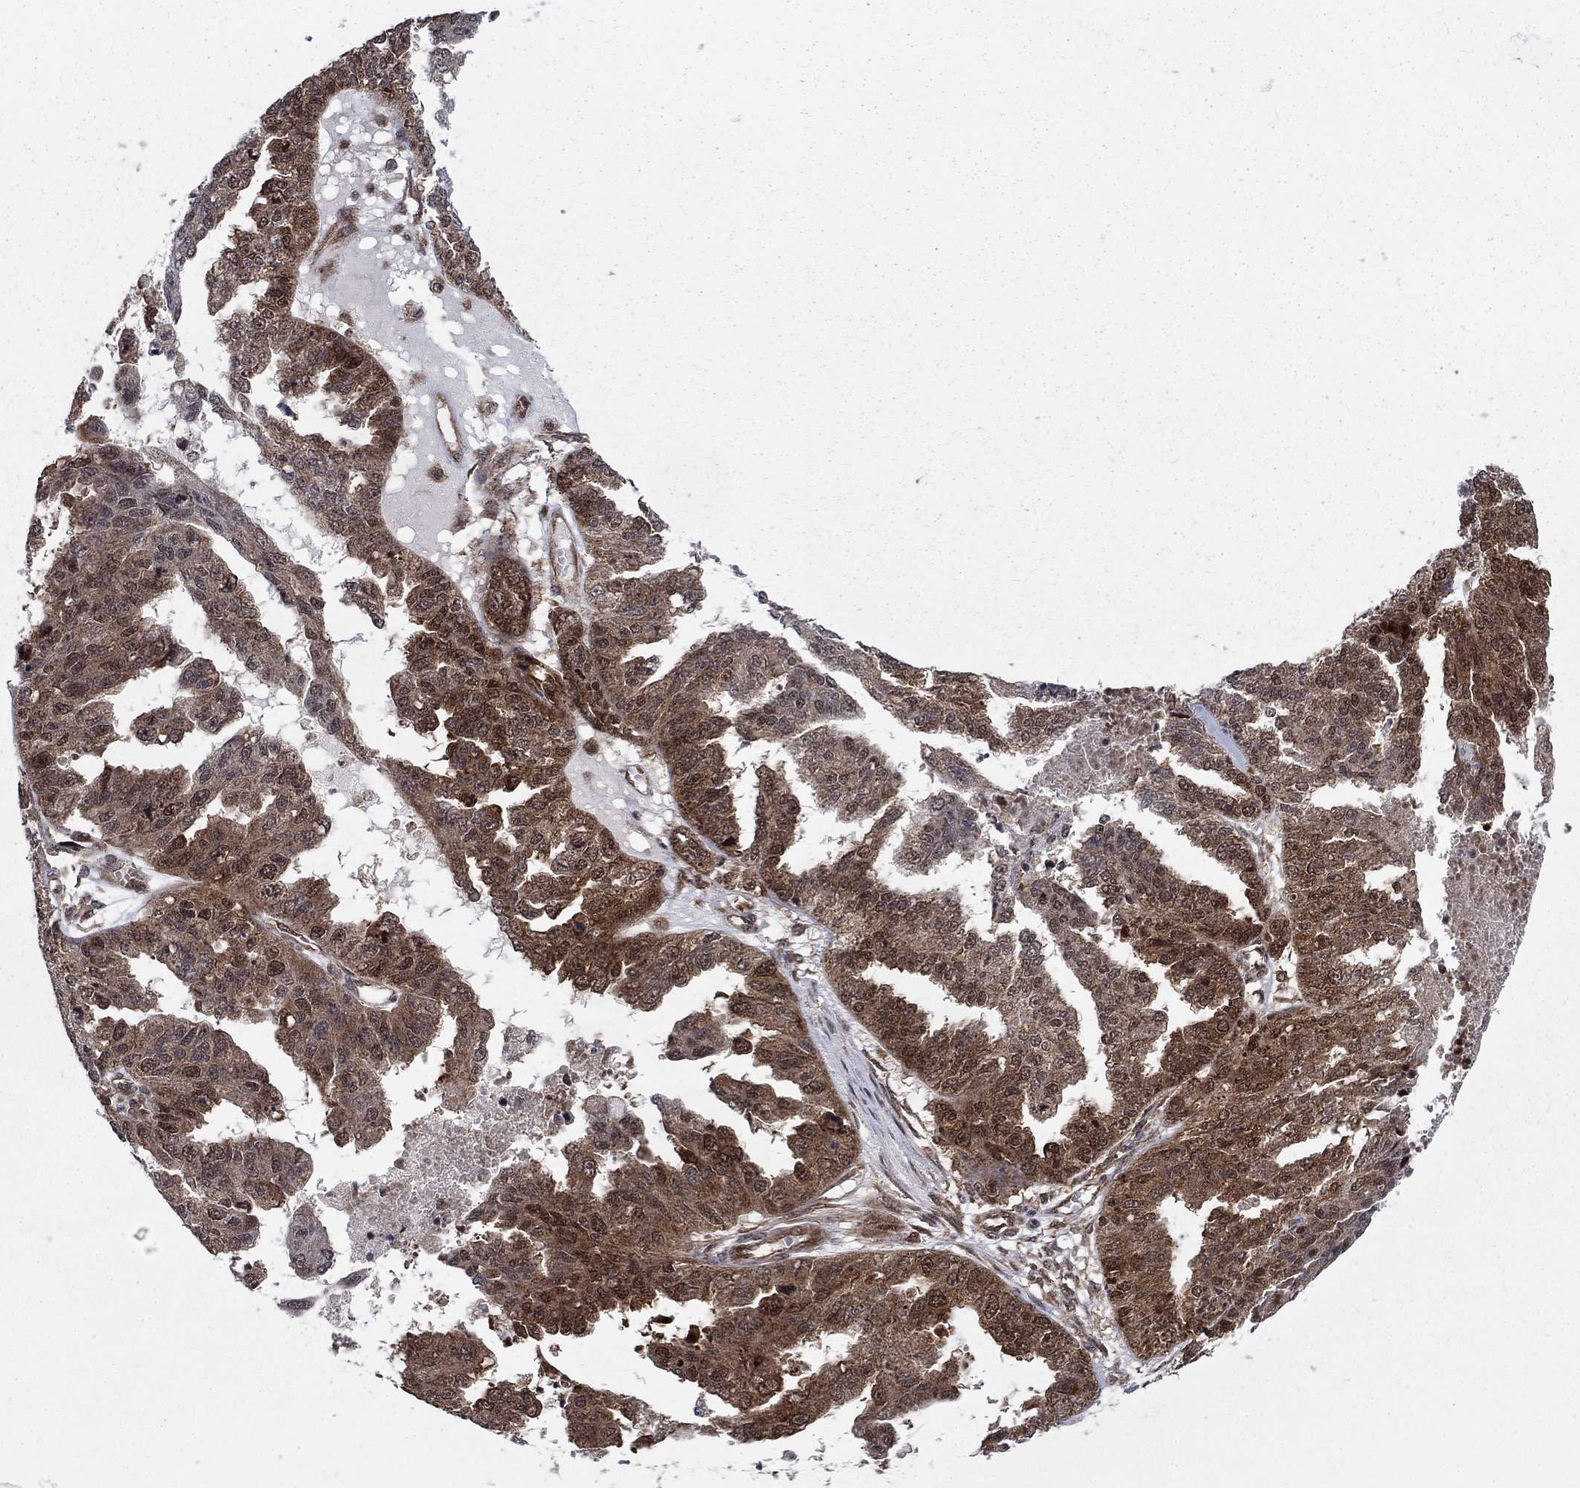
{"staining": {"intensity": "moderate", "quantity": "25%-75%", "location": "cytoplasmic/membranous,nuclear"}, "tissue": "ovarian cancer", "cell_type": "Tumor cells", "image_type": "cancer", "snomed": [{"axis": "morphology", "description": "Cystadenocarcinoma, serous, NOS"}, {"axis": "topography", "description": "Ovary"}], "caption": "DAB (3,3'-diaminobenzidine) immunohistochemical staining of human ovarian cancer (serous cystadenocarcinoma) exhibits moderate cytoplasmic/membranous and nuclear protein positivity in approximately 25%-75% of tumor cells. (DAB = brown stain, brightfield microscopy at high magnification).", "gene": "DNAJA1", "patient": {"sex": "female", "age": 58}}